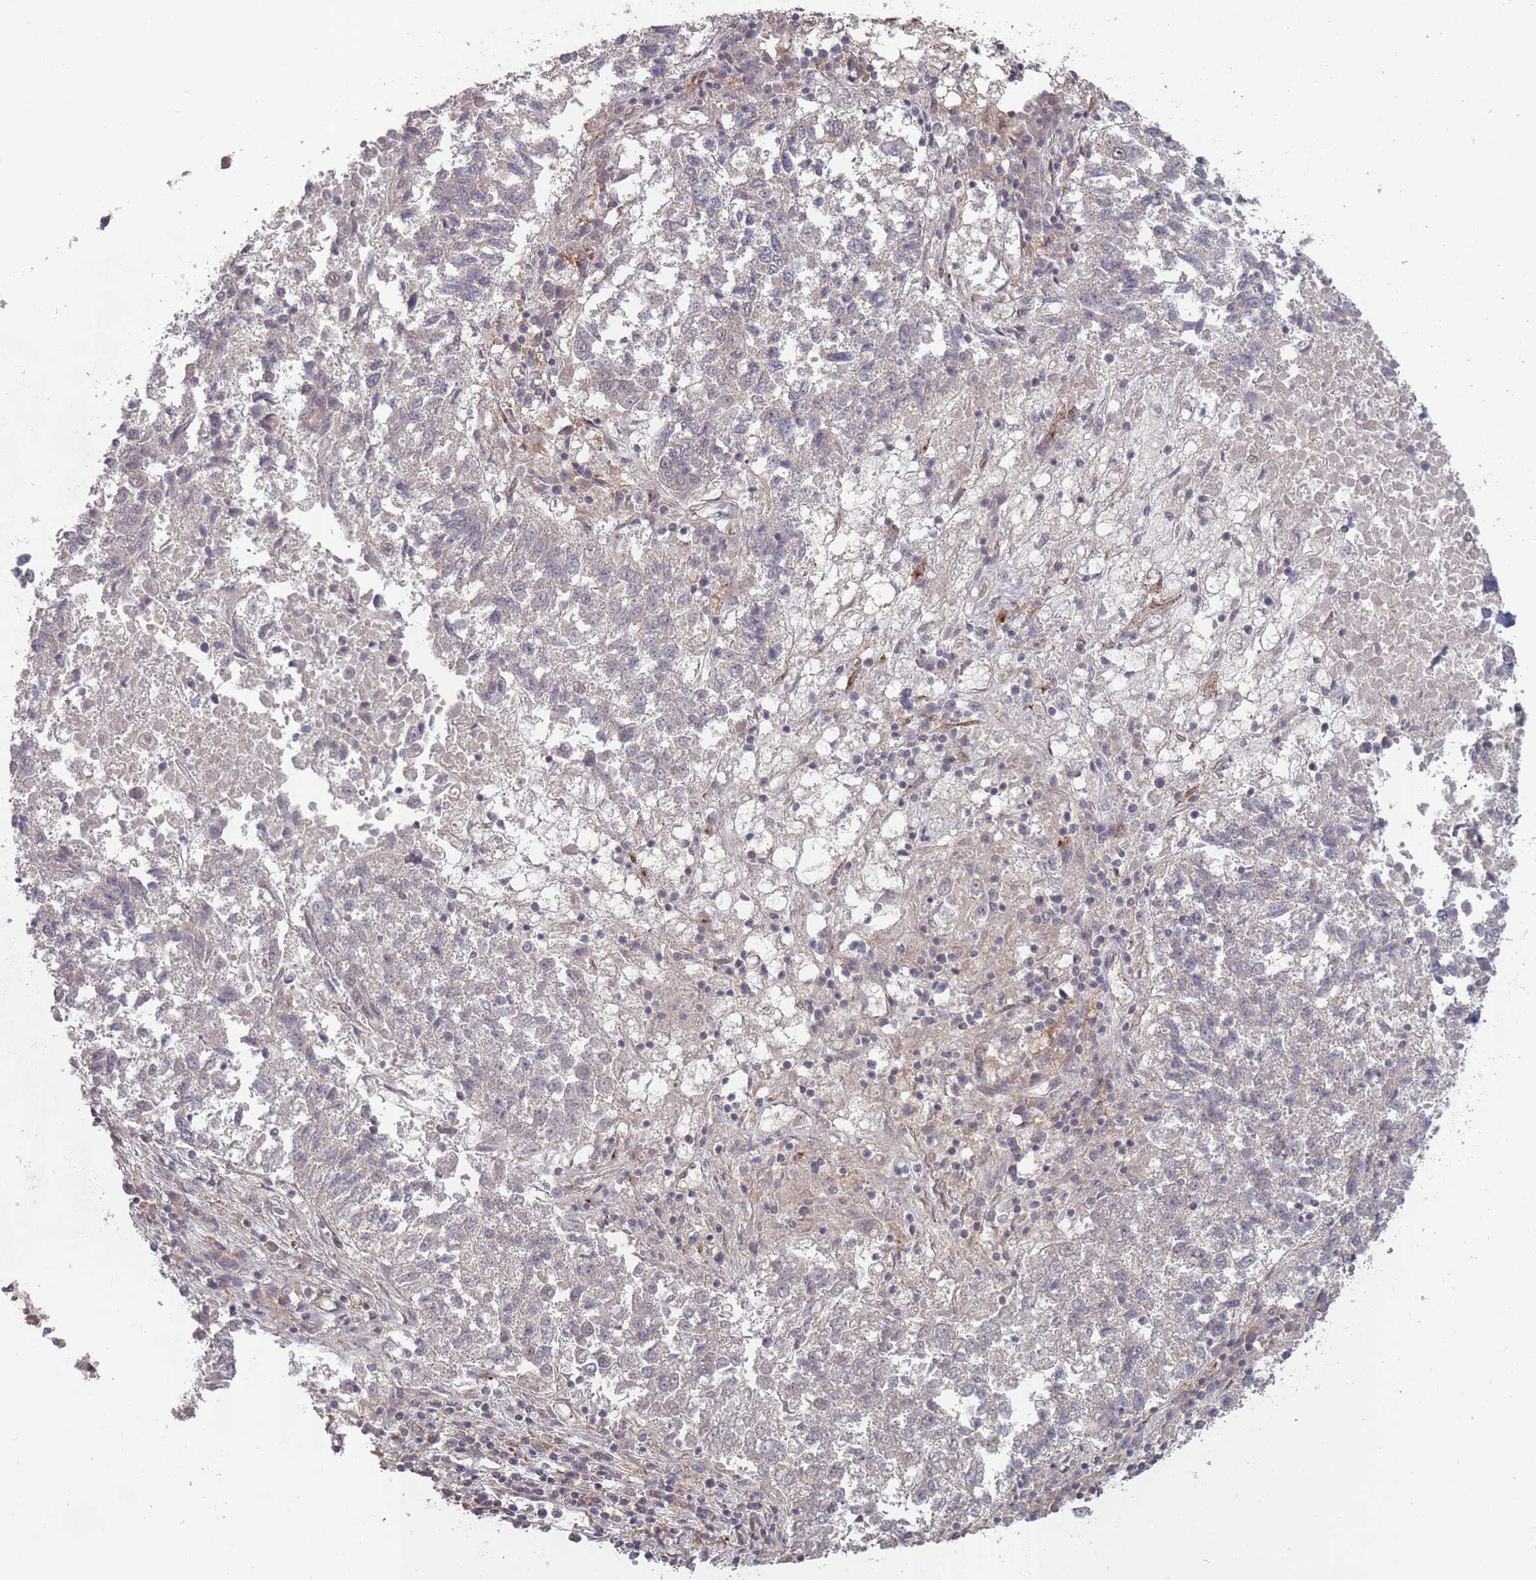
{"staining": {"intensity": "negative", "quantity": "none", "location": "none"}, "tissue": "lung cancer", "cell_type": "Tumor cells", "image_type": "cancer", "snomed": [{"axis": "morphology", "description": "Squamous cell carcinoma, NOS"}, {"axis": "topography", "description": "Lung"}], "caption": "There is no significant positivity in tumor cells of squamous cell carcinoma (lung).", "gene": "CNTRL", "patient": {"sex": "male", "age": 73}}